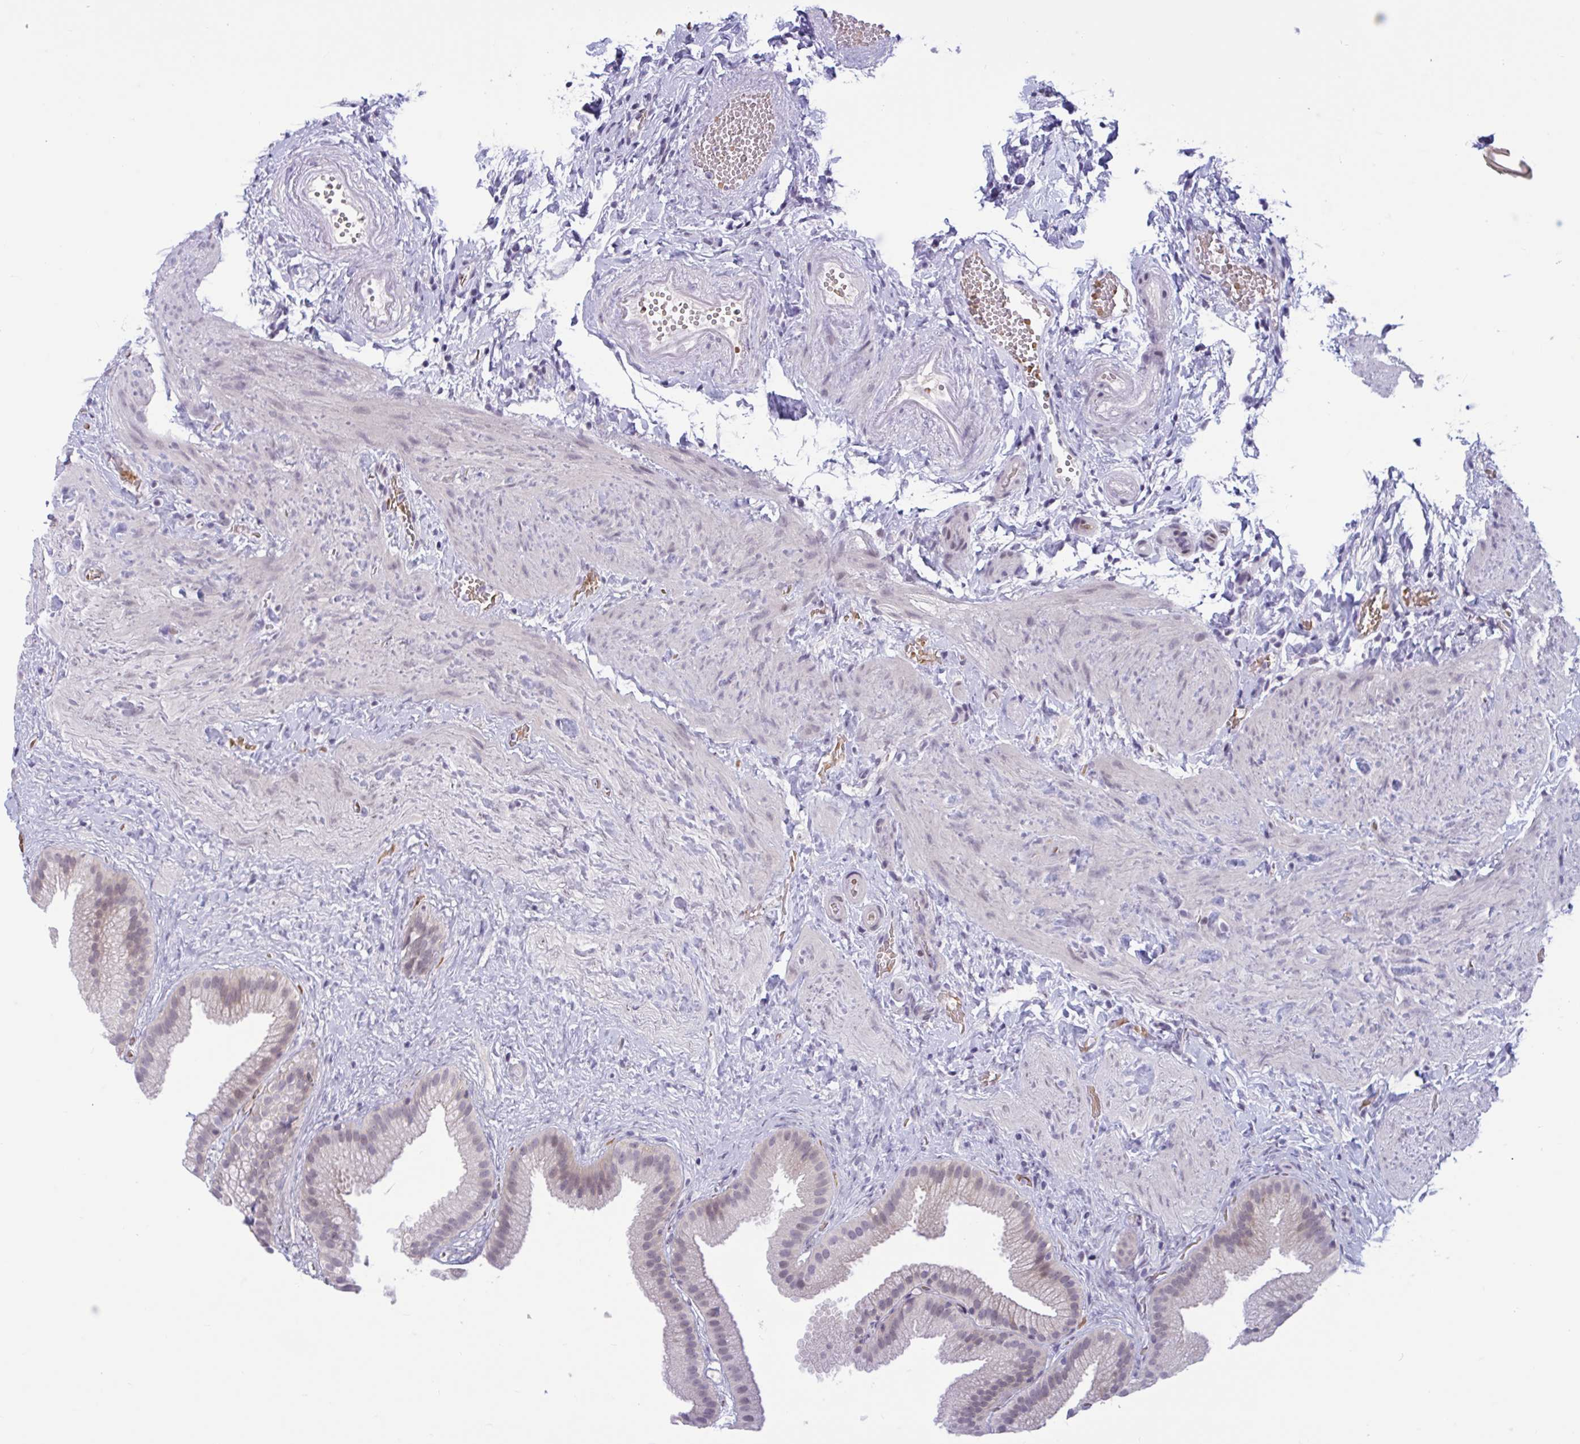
{"staining": {"intensity": "negative", "quantity": "none", "location": "none"}, "tissue": "gallbladder", "cell_type": "Glandular cells", "image_type": "normal", "snomed": [{"axis": "morphology", "description": "Normal tissue, NOS"}, {"axis": "topography", "description": "Gallbladder"}], "caption": "Histopathology image shows no significant protein positivity in glandular cells of benign gallbladder.", "gene": "CNGB3", "patient": {"sex": "female", "age": 63}}